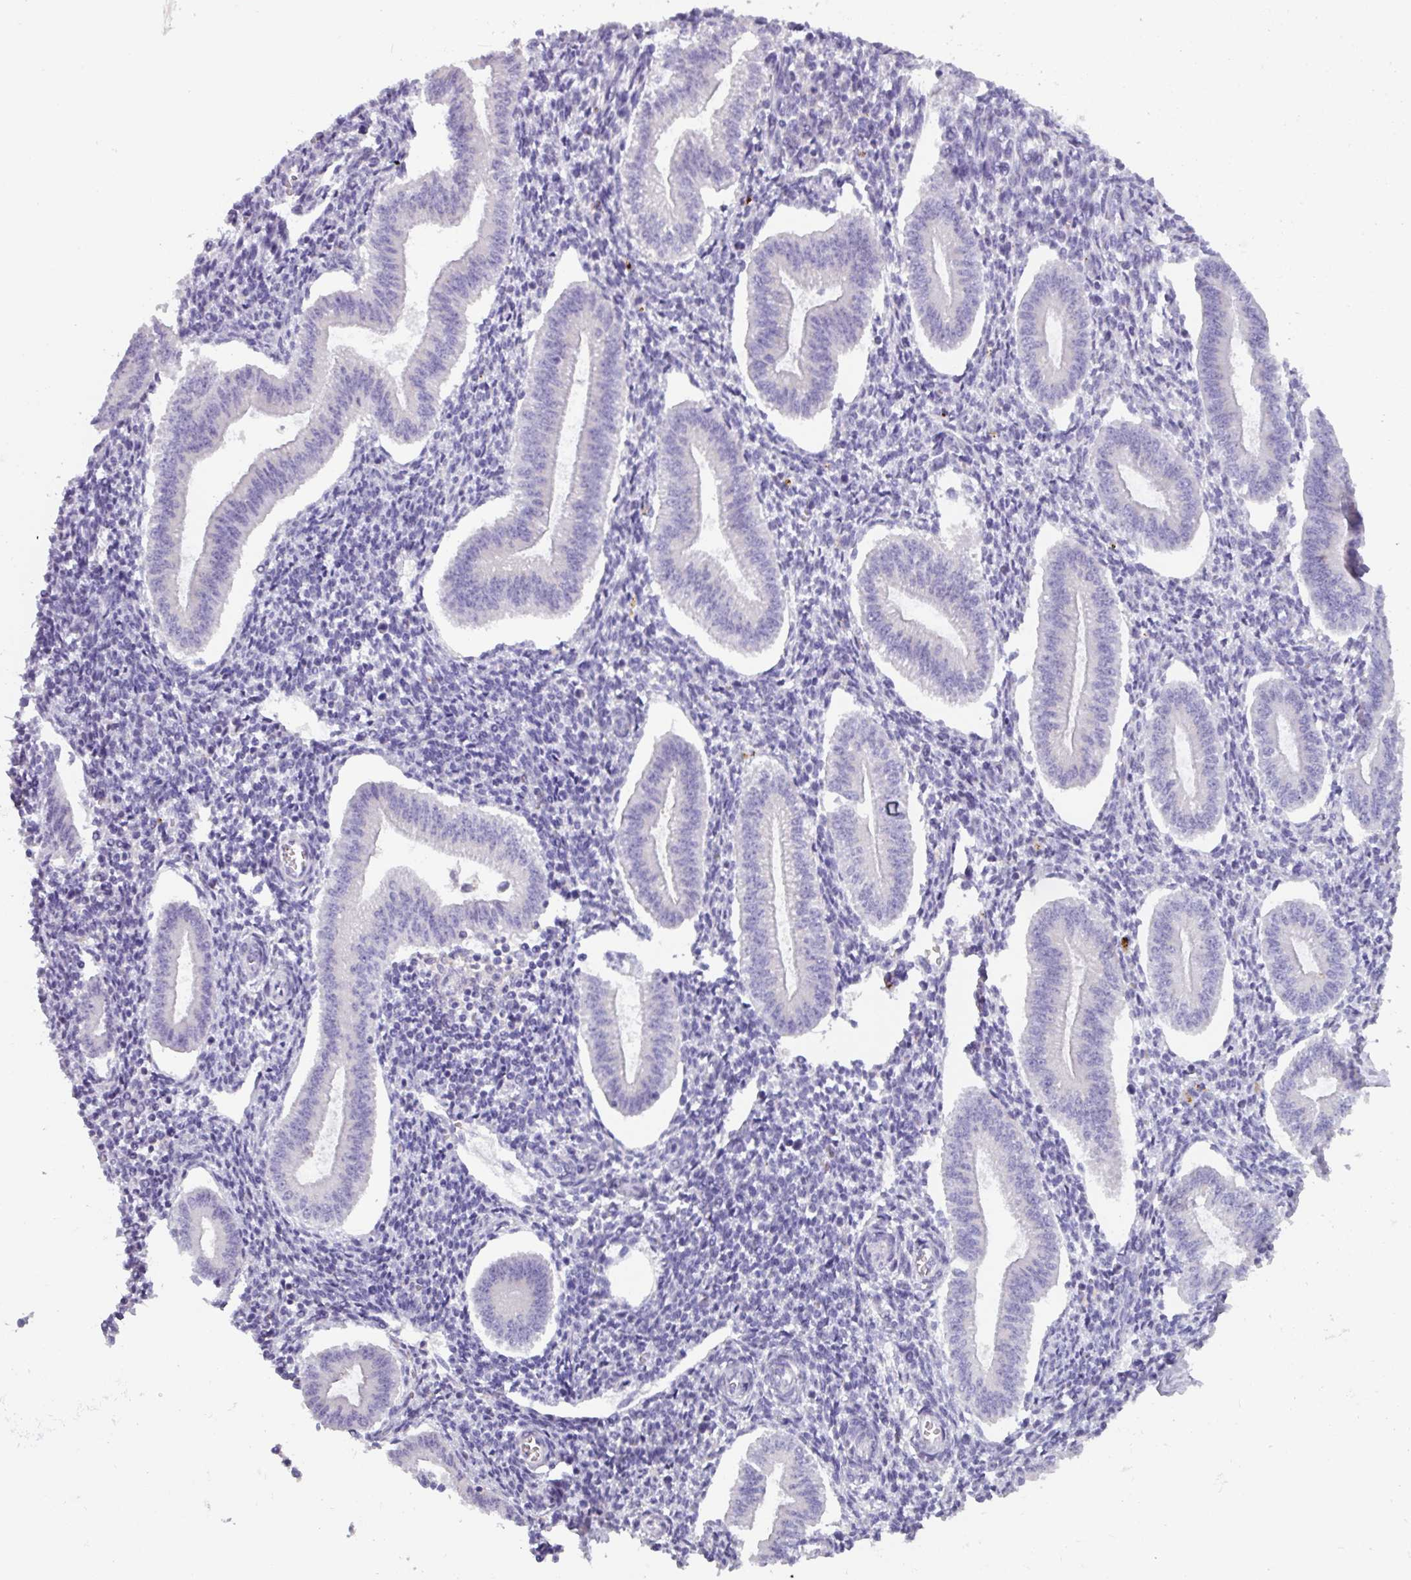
{"staining": {"intensity": "negative", "quantity": "none", "location": "none"}, "tissue": "endometrium", "cell_type": "Cells in endometrial stroma", "image_type": "normal", "snomed": [{"axis": "morphology", "description": "Normal tissue, NOS"}, {"axis": "topography", "description": "Endometrium"}], "caption": "The IHC micrograph has no significant positivity in cells in endometrial stroma of endometrium. The staining was performed using DAB to visualize the protein expression in brown, while the nuclei were stained in blue with hematoxylin (Magnification: 20x).", "gene": "ADGRE1", "patient": {"sex": "female", "age": 34}}